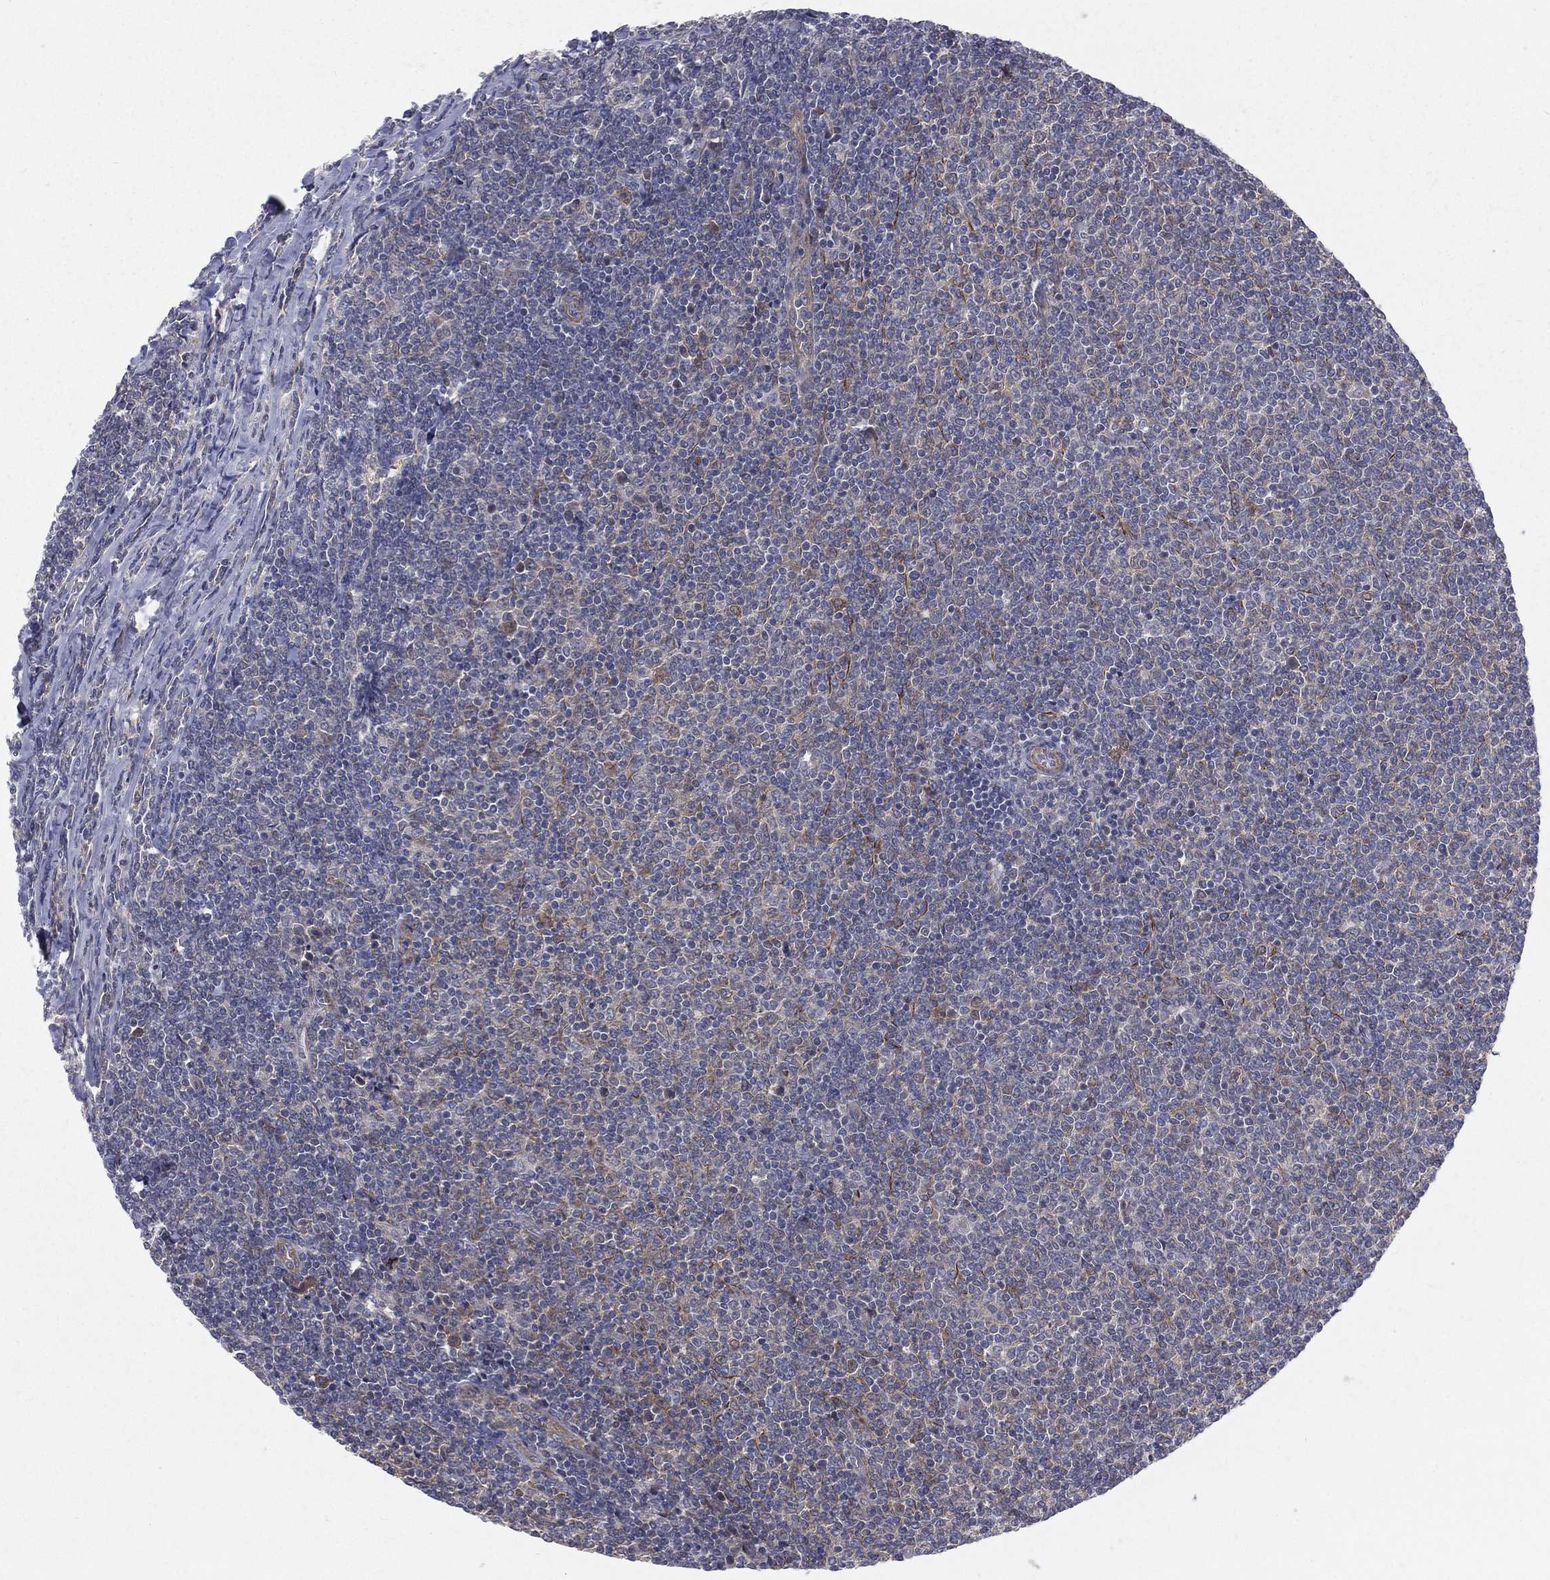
{"staining": {"intensity": "moderate", "quantity": "<25%", "location": "cytoplasmic/membranous"}, "tissue": "lymphoma", "cell_type": "Tumor cells", "image_type": "cancer", "snomed": [{"axis": "morphology", "description": "Malignant lymphoma, non-Hodgkin's type, Low grade"}, {"axis": "topography", "description": "Lymph node"}], "caption": "DAB (3,3'-diaminobenzidine) immunohistochemical staining of human malignant lymphoma, non-Hodgkin's type (low-grade) exhibits moderate cytoplasmic/membranous protein staining in approximately <25% of tumor cells. (brown staining indicates protein expression, while blue staining denotes nuclei).", "gene": "POMZP3", "patient": {"sex": "male", "age": 52}}